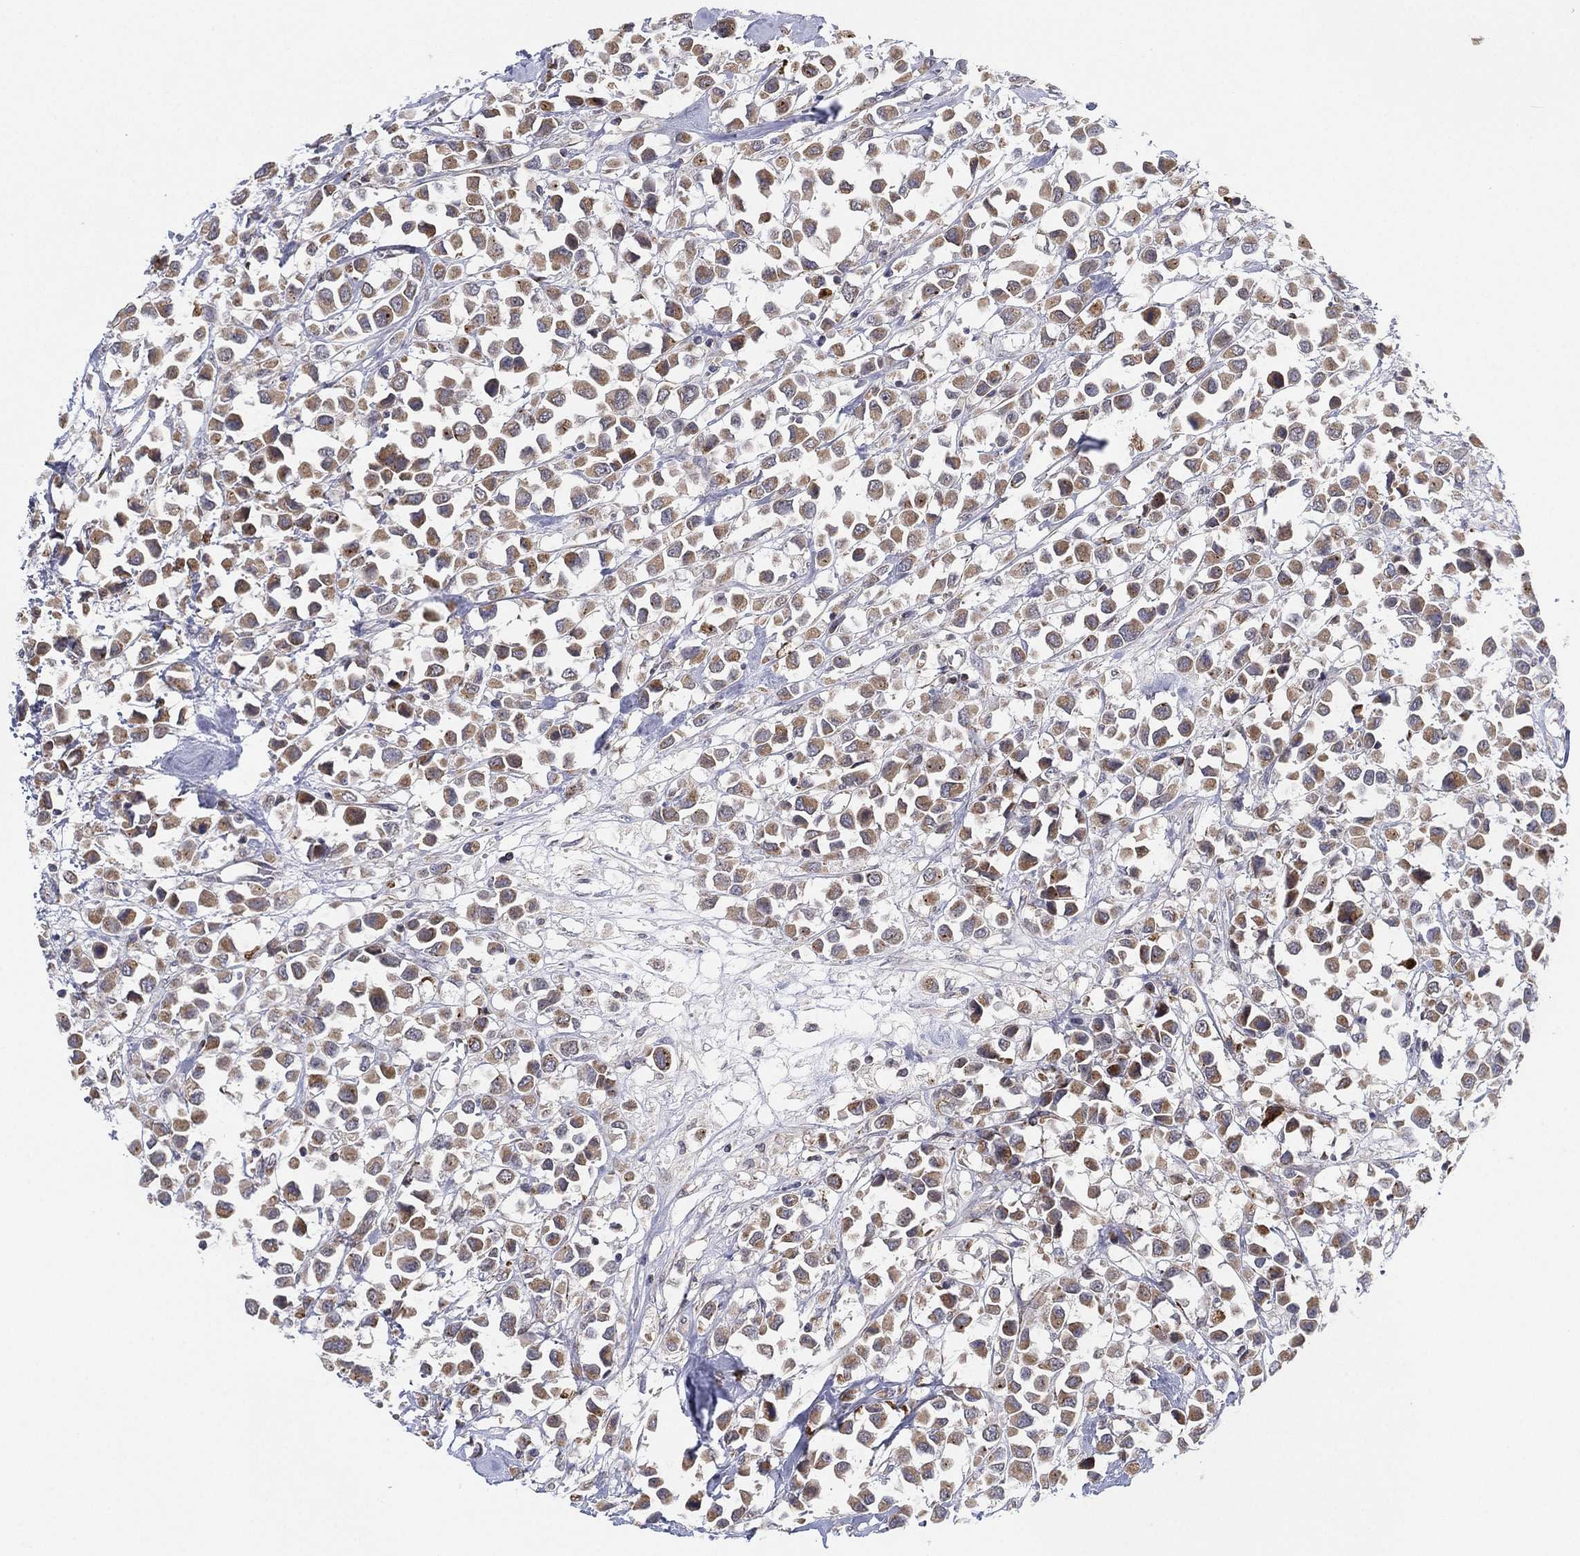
{"staining": {"intensity": "weak", "quantity": ">75%", "location": "cytoplasmic/membranous"}, "tissue": "breast cancer", "cell_type": "Tumor cells", "image_type": "cancer", "snomed": [{"axis": "morphology", "description": "Duct carcinoma"}, {"axis": "topography", "description": "Breast"}], "caption": "High-power microscopy captured an immunohistochemistry (IHC) image of breast cancer, revealing weak cytoplasmic/membranous positivity in approximately >75% of tumor cells.", "gene": "PSMG4", "patient": {"sex": "female", "age": 61}}